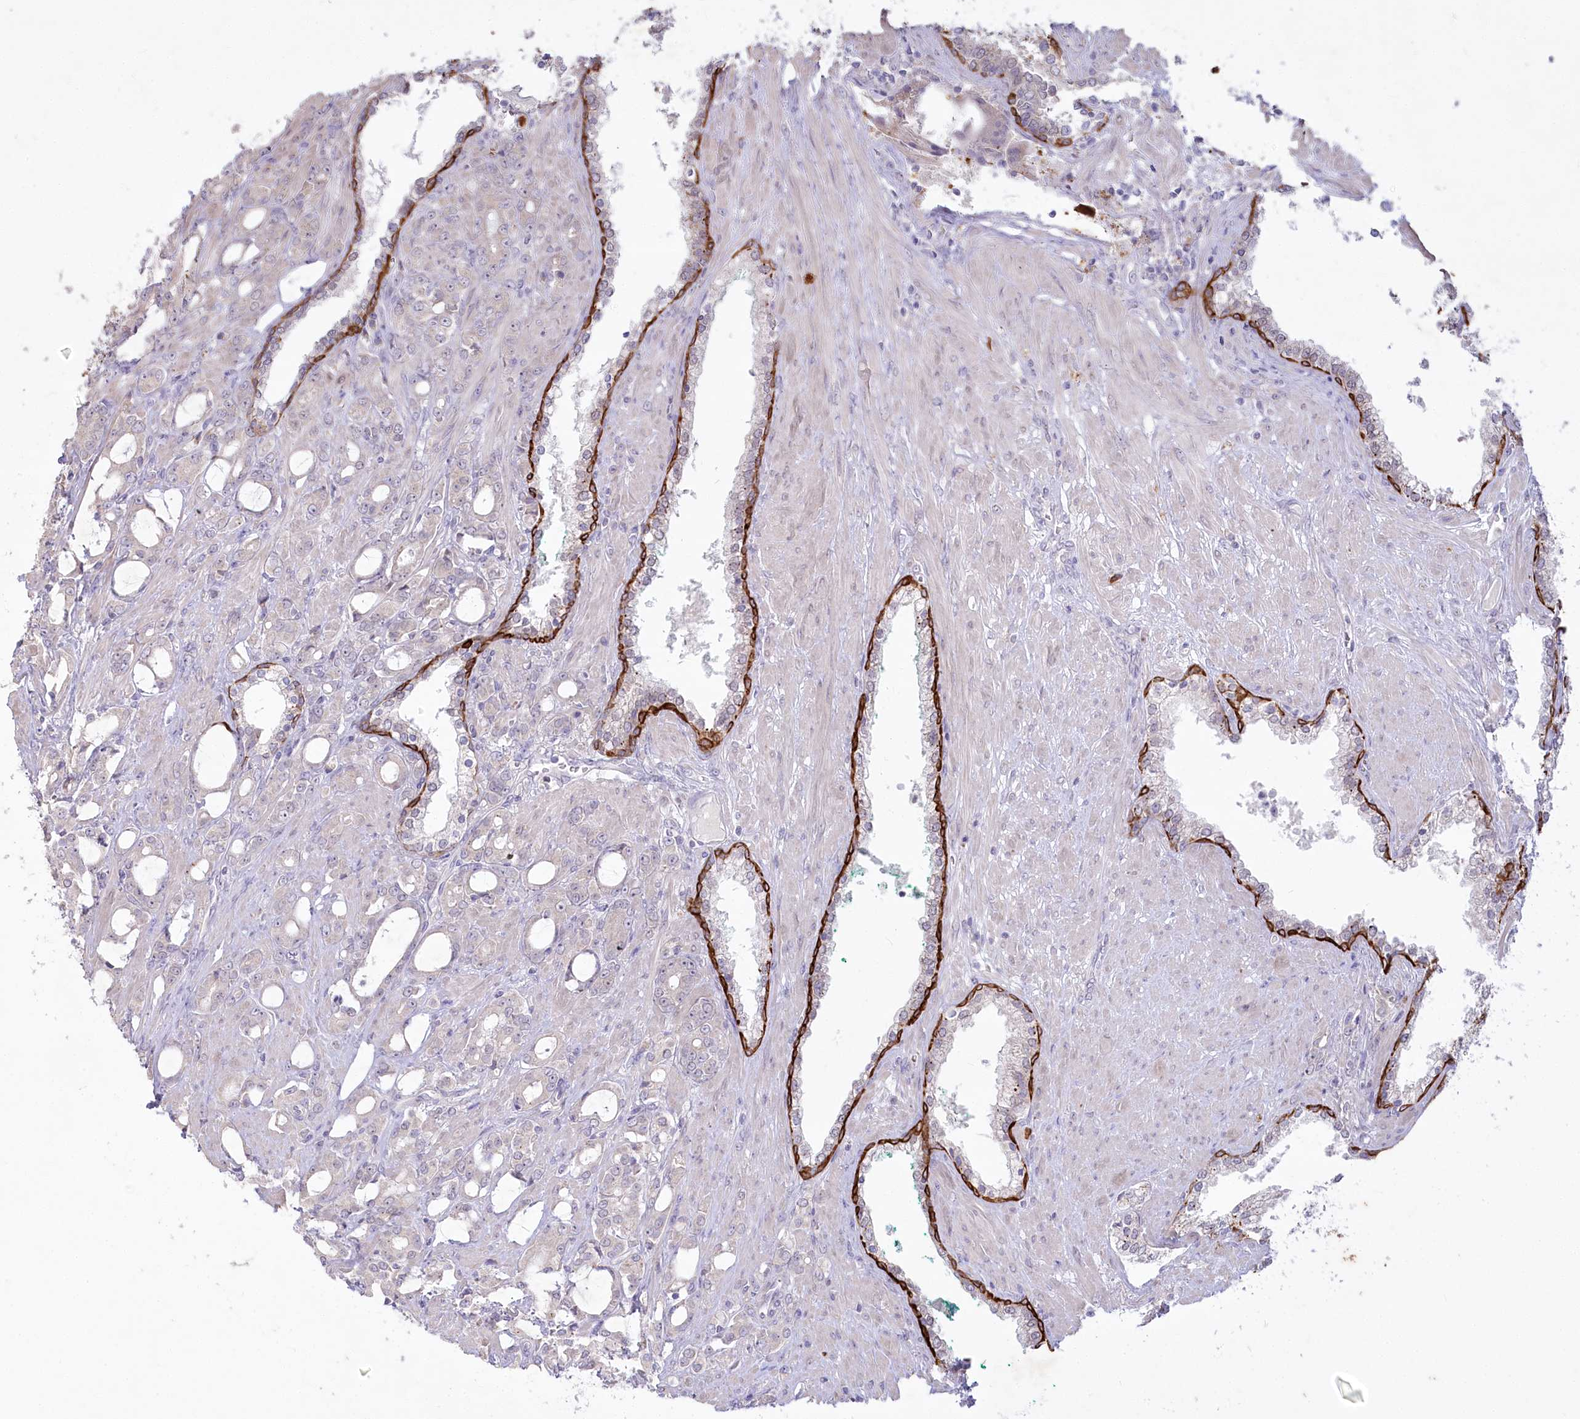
{"staining": {"intensity": "negative", "quantity": "none", "location": "none"}, "tissue": "prostate cancer", "cell_type": "Tumor cells", "image_type": "cancer", "snomed": [{"axis": "morphology", "description": "Adenocarcinoma, High grade"}, {"axis": "topography", "description": "Prostate"}], "caption": "IHC image of neoplastic tissue: human adenocarcinoma (high-grade) (prostate) stained with DAB demonstrates no significant protein expression in tumor cells. (Stains: DAB (3,3'-diaminobenzidine) IHC with hematoxylin counter stain, Microscopy: brightfield microscopy at high magnification).", "gene": "ABITRAM", "patient": {"sex": "male", "age": 72}}